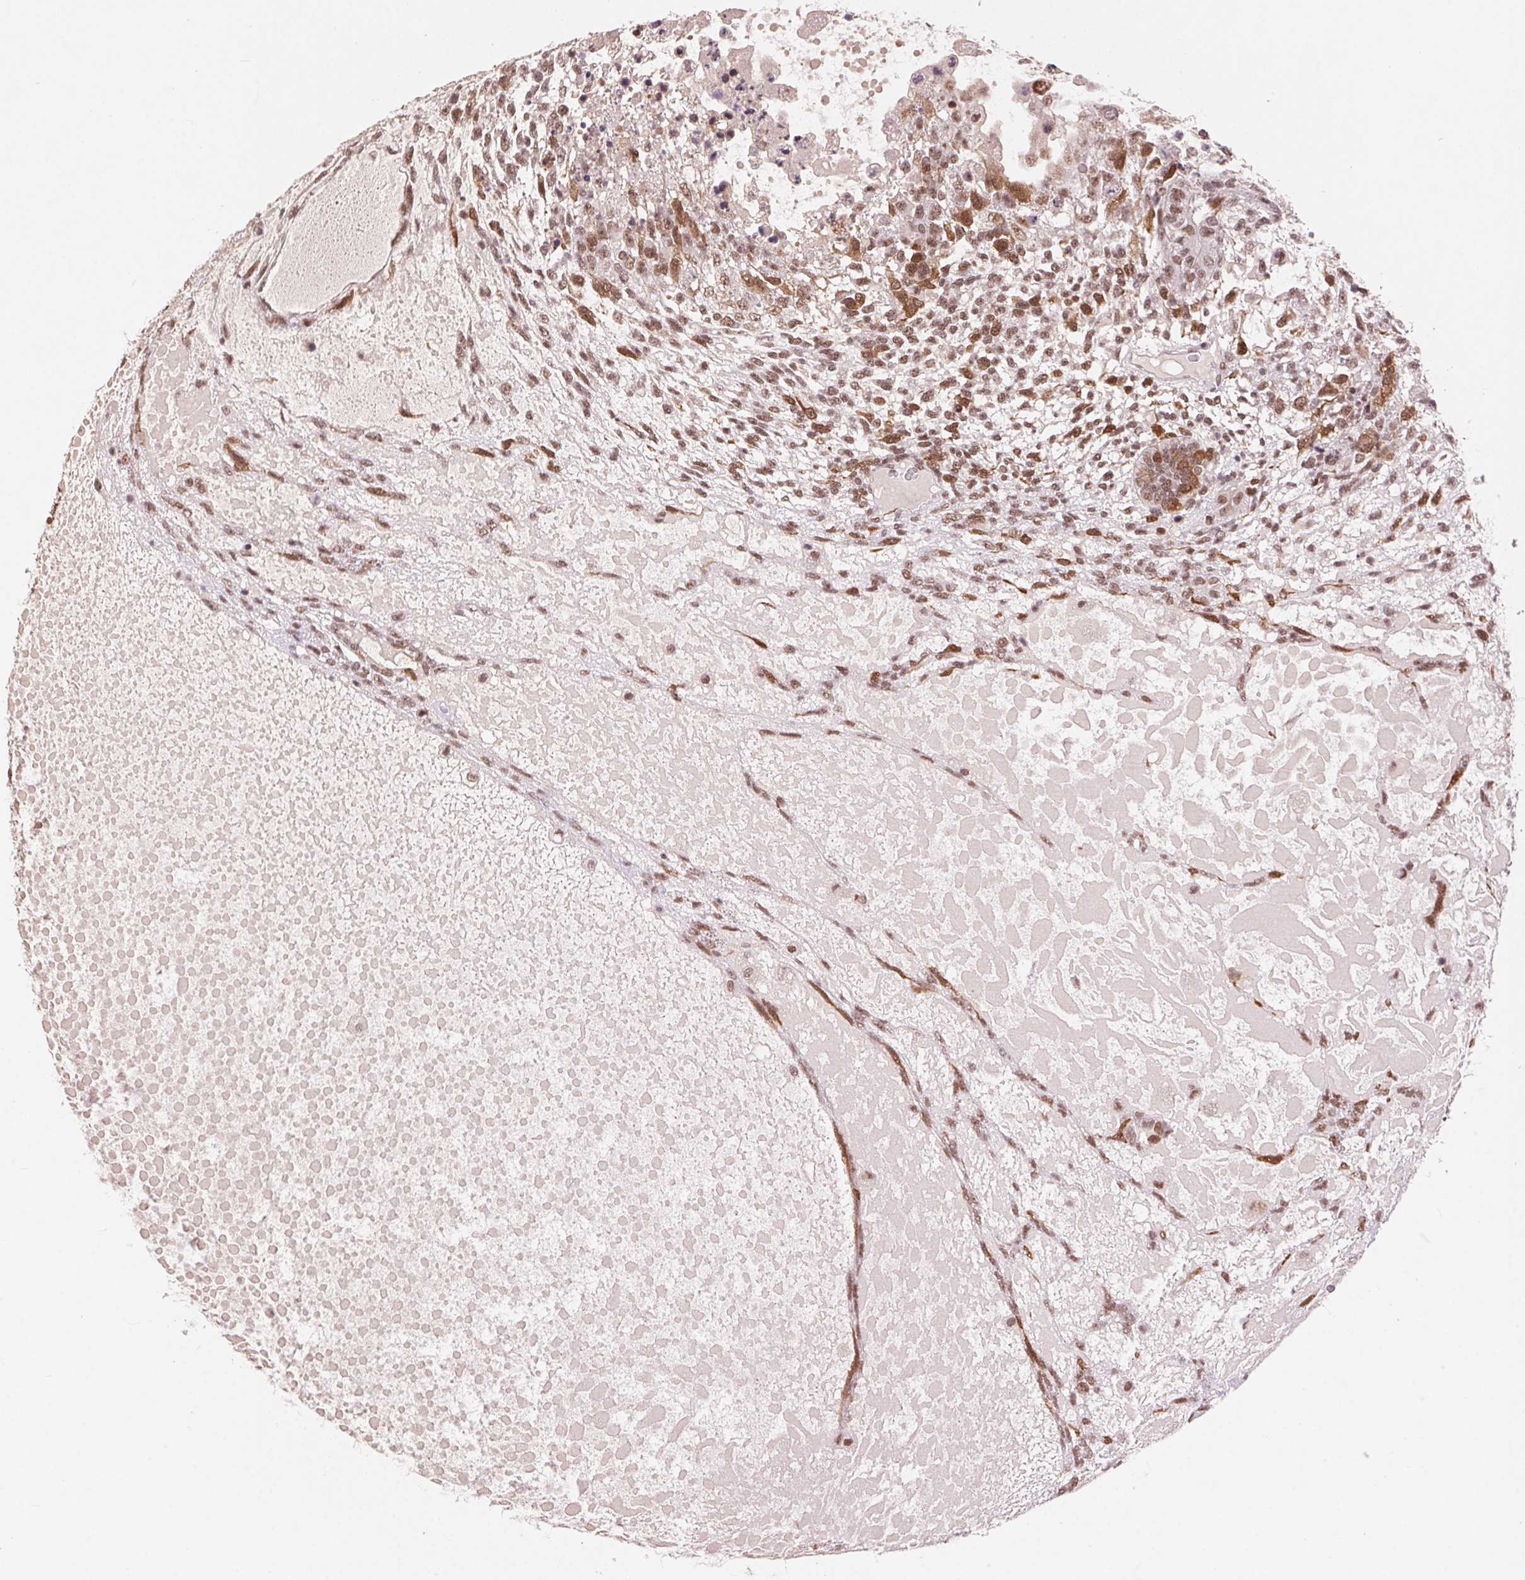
{"staining": {"intensity": "moderate", "quantity": ">75%", "location": "nuclear"}, "tissue": "testis cancer", "cell_type": "Tumor cells", "image_type": "cancer", "snomed": [{"axis": "morphology", "description": "Carcinoma, Embryonal, NOS"}, {"axis": "topography", "description": "Testis"}], "caption": "Protein analysis of embryonal carcinoma (testis) tissue shows moderate nuclear positivity in about >75% of tumor cells.", "gene": "CD2BP2", "patient": {"sex": "male", "age": 23}}